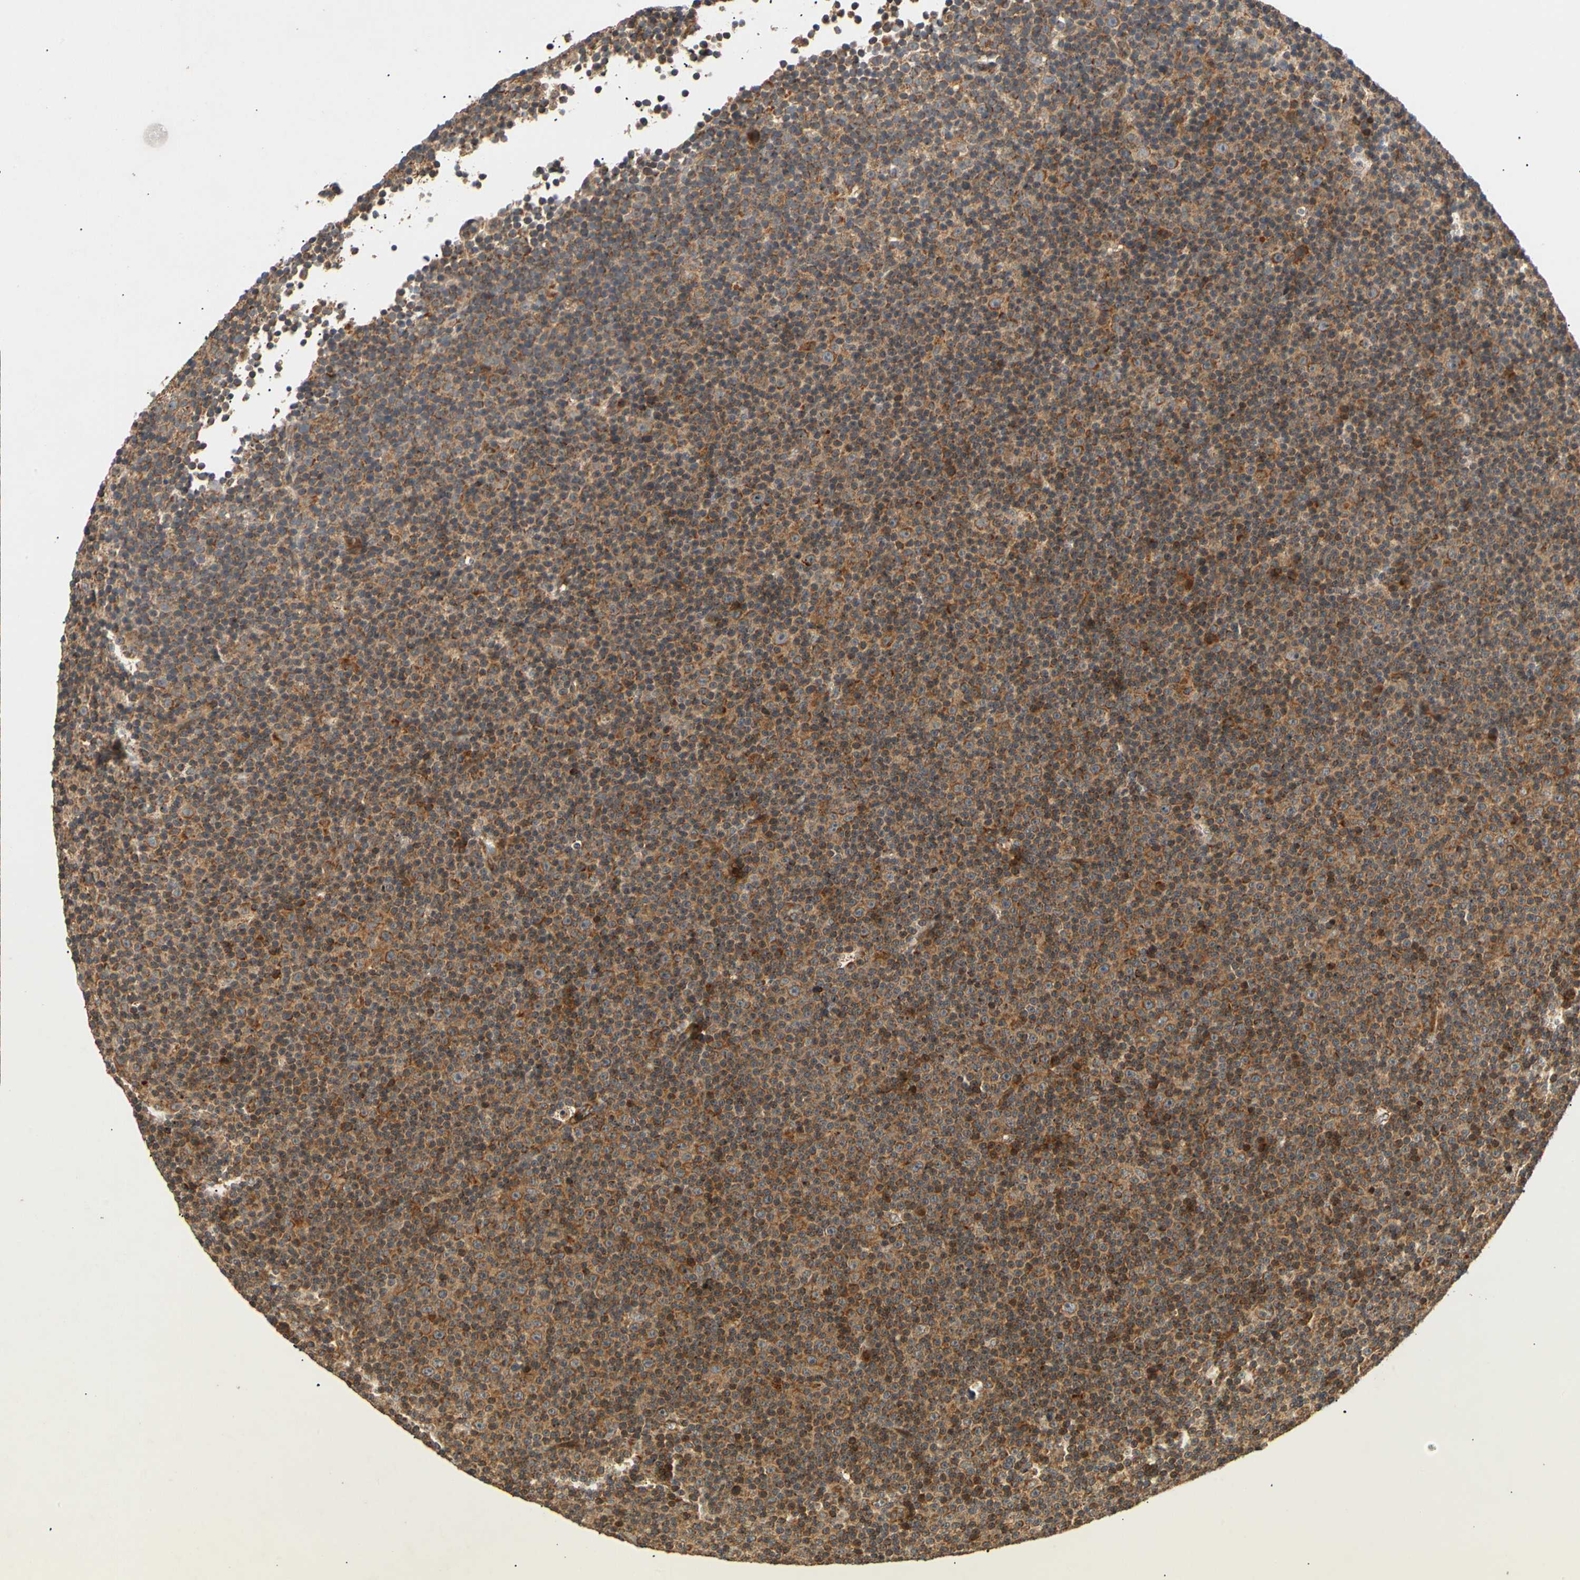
{"staining": {"intensity": "strong", "quantity": ">75%", "location": "cytoplasmic/membranous"}, "tissue": "lymphoma", "cell_type": "Tumor cells", "image_type": "cancer", "snomed": [{"axis": "morphology", "description": "Malignant lymphoma, non-Hodgkin's type, Low grade"}, {"axis": "topography", "description": "Lymph node"}], "caption": "Human lymphoma stained with a brown dye exhibits strong cytoplasmic/membranous positive staining in about >75% of tumor cells.", "gene": "MRPS22", "patient": {"sex": "female", "age": 67}}